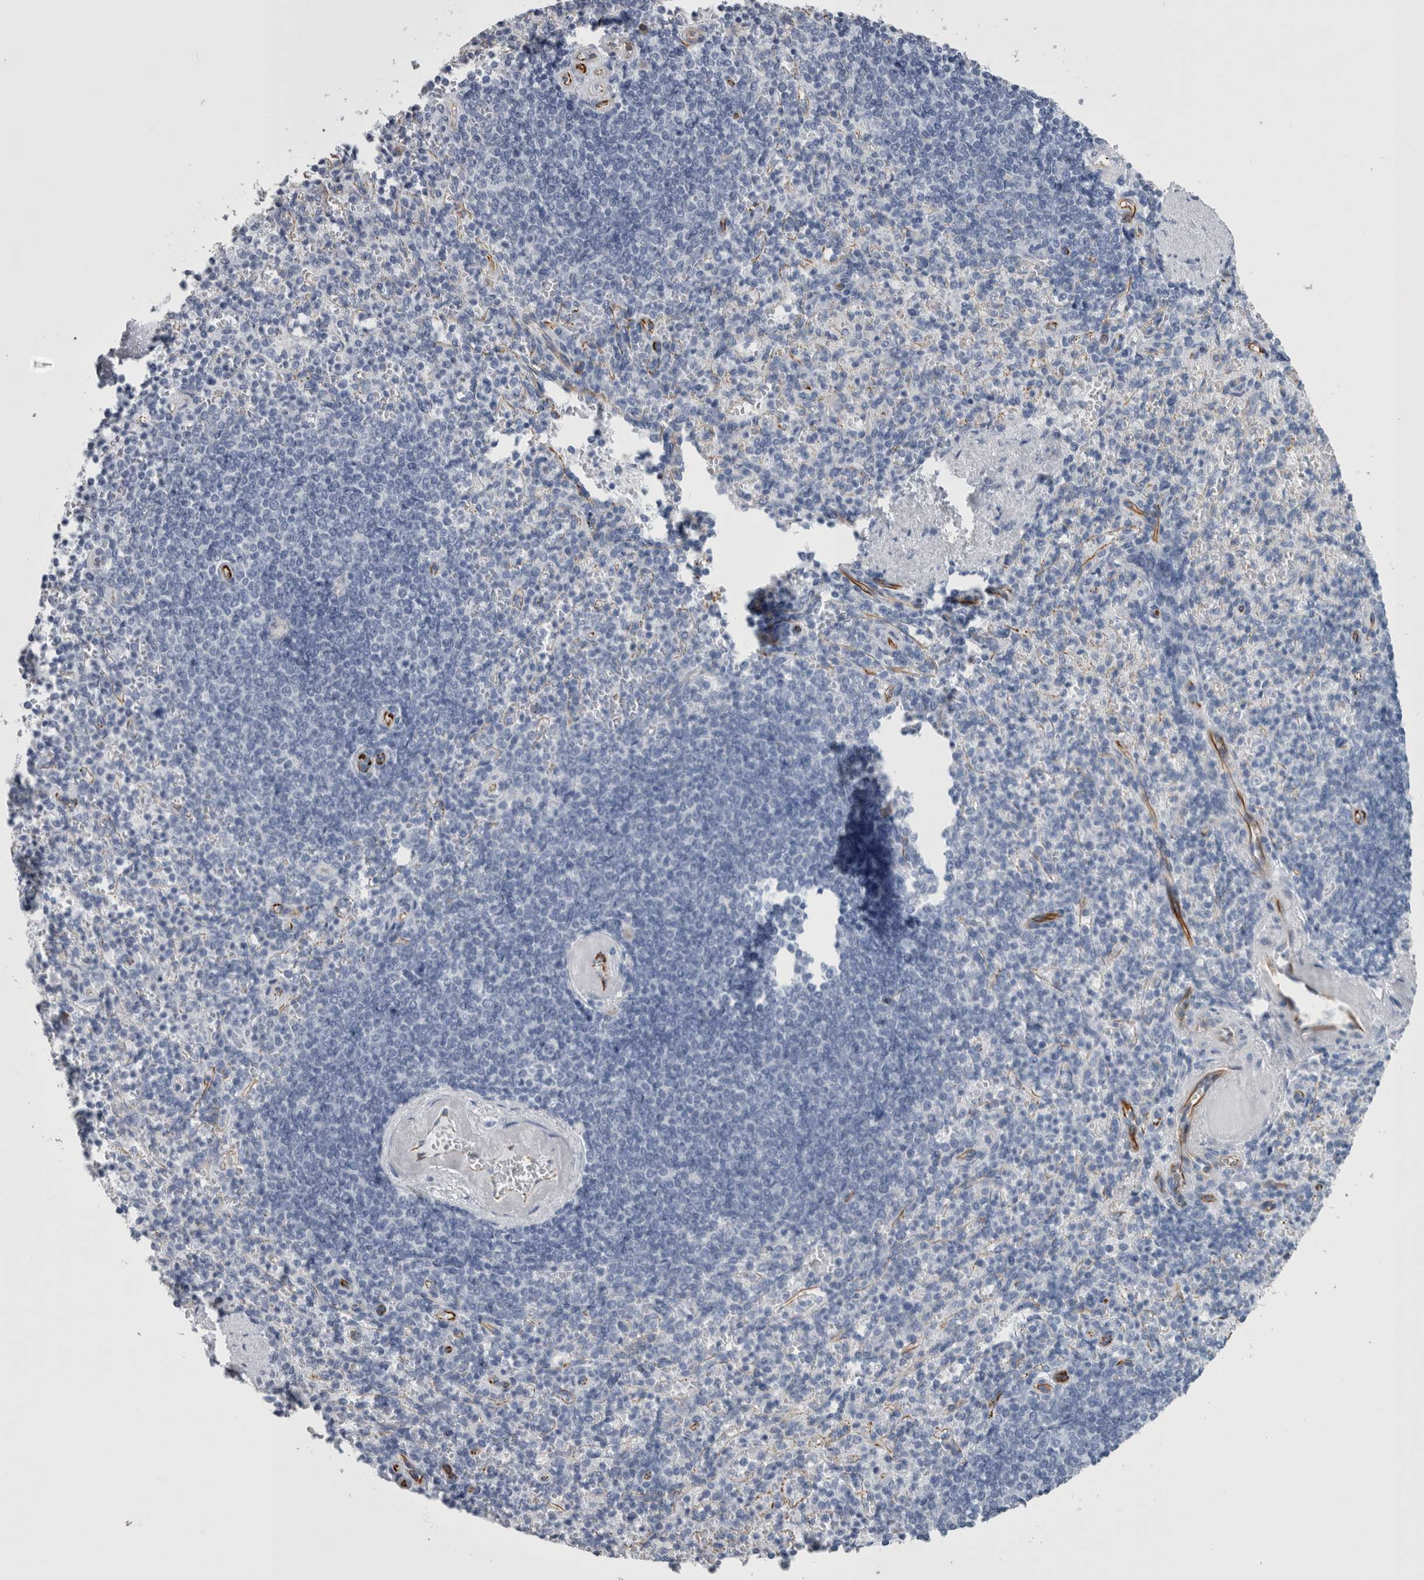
{"staining": {"intensity": "negative", "quantity": "none", "location": "none"}, "tissue": "spleen", "cell_type": "Cells in red pulp", "image_type": "normal", "snomed": [{"axis": "morphology", "description": "Normal tissue, NOS"}, {"axis": "topography", "description": "Spleen"}], "caption": "This is a histopathology image of immunohistochemistry (IHC) staining of unremarkable spleen, which shows no positivity in cells in red pulp. (DAB (3,3'-diaminobenzidine) immunohistochemistry (IHC), high magnification).", "gene": "VWDE", "patient": {"sex": "female", "age": 74}}